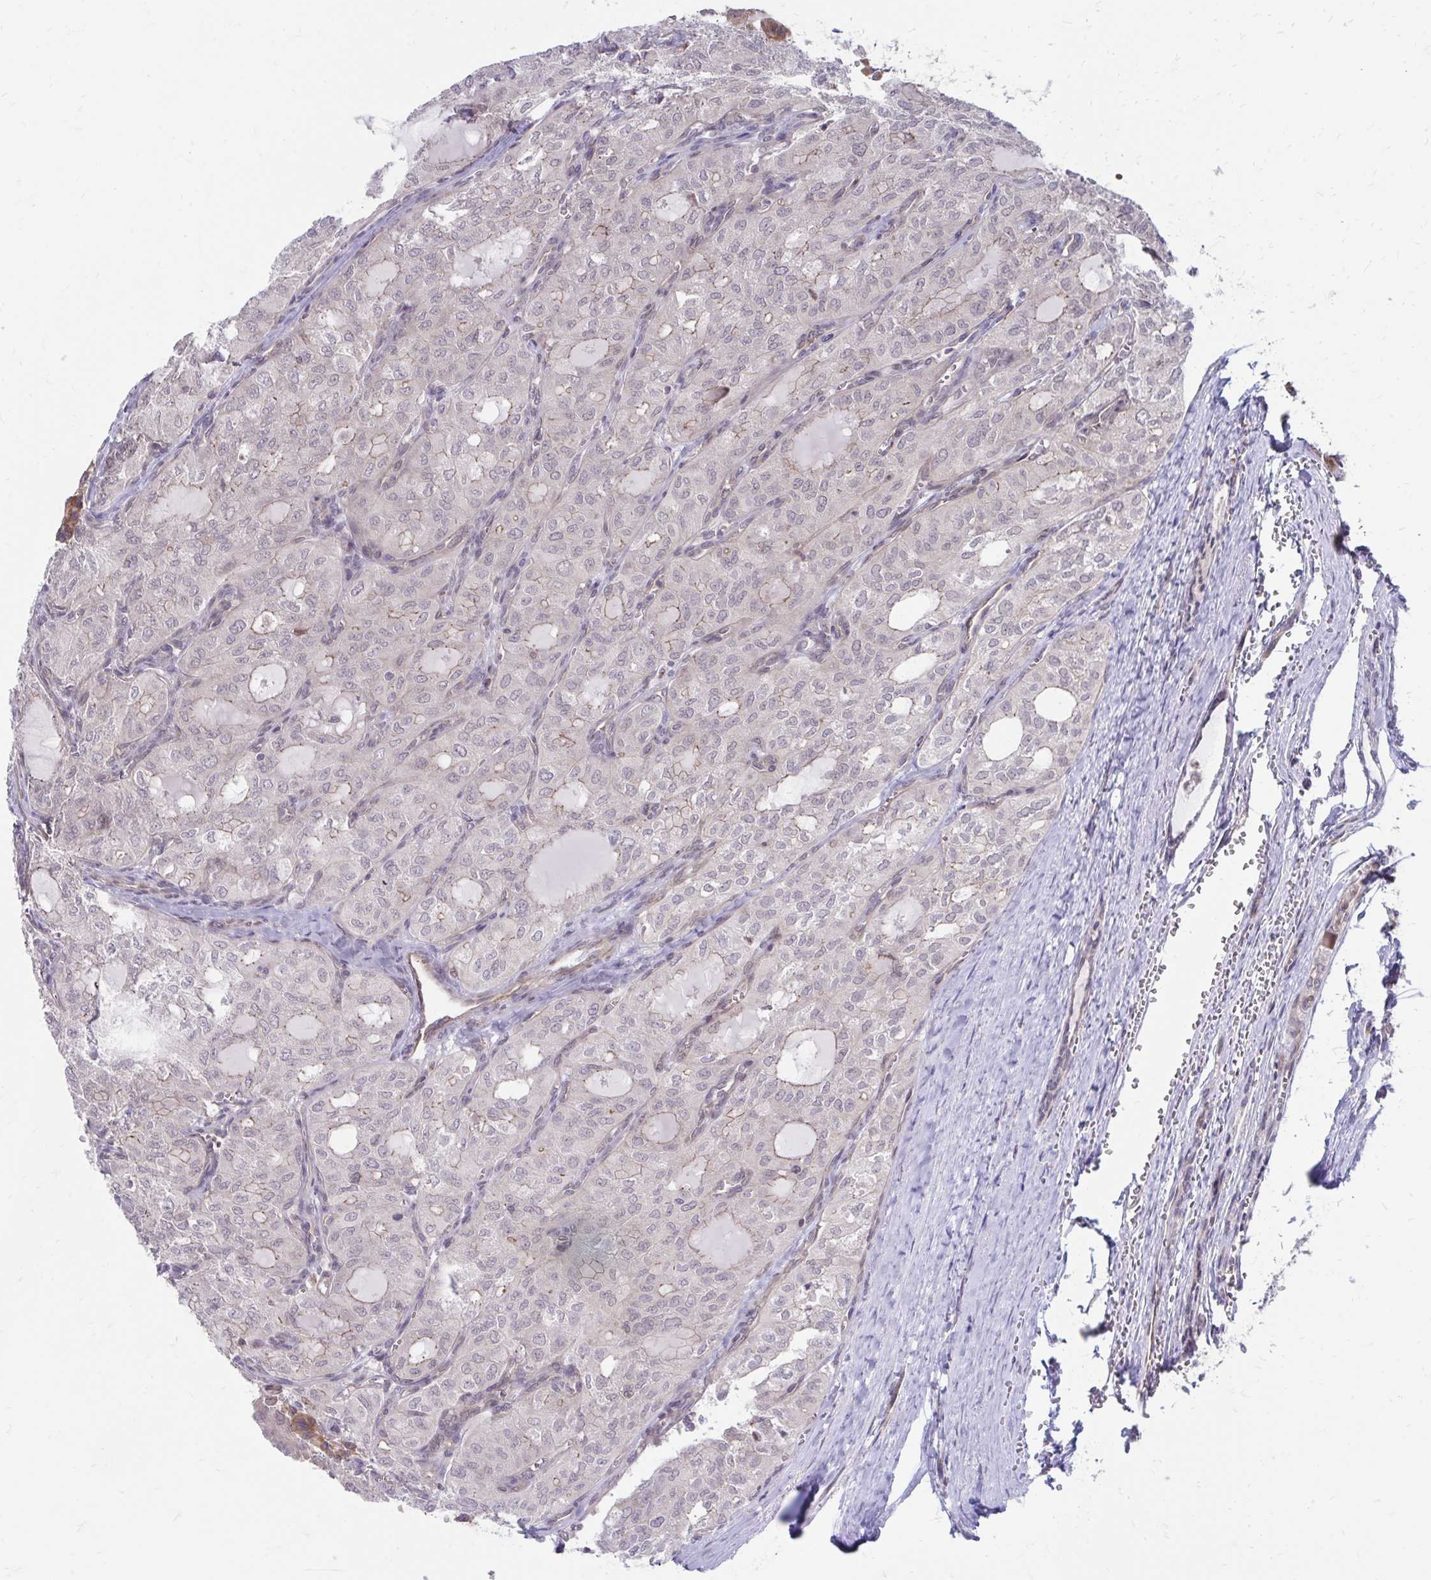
{"staining": {"intensity": "negative", "quantity": "none", "location": "none"}, "tissue": "thyroid cancer", "cell_type": "Tumor cells", "image_type": "cancer", "snomed": [{"axis": "morphology", "description": "Follicular adenoma carcinoma, NOS"}, {"axis": "topography", "description": "Thyroid gland"}], "caption": "Micrograph shows no protein expression in tumor cells of thyroid cancer (follicular adenoma carcinoma) tissue.", "gene": "ITPR2", "patient": {"sex": "male", "age": 75}}